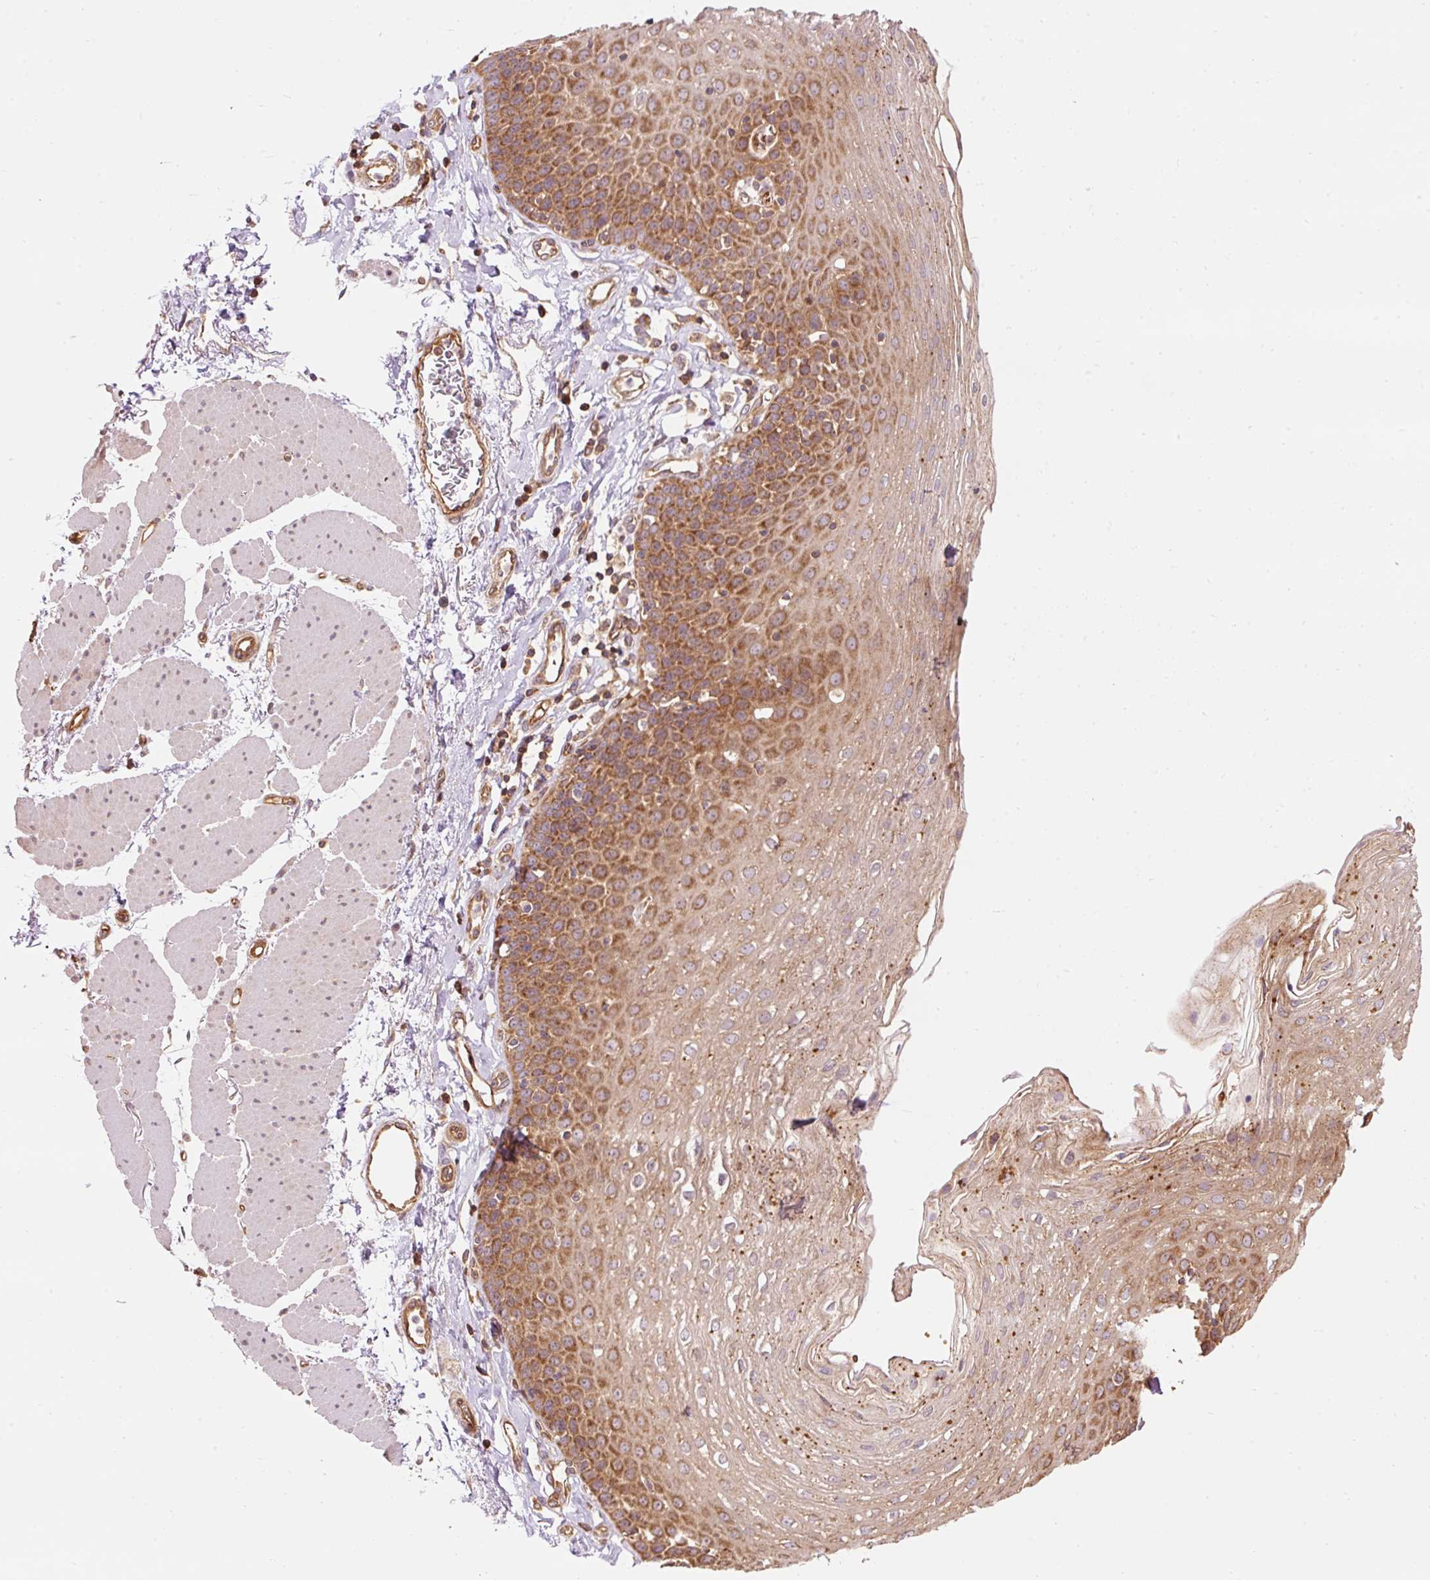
{"staining": {"intensity": "moderate", "quantity": ">75%", "location": "cytoplasmic/membranous"}, "tissue": "esophagus", "cell_type": "Squamous epithelial cells", "image_type": "normal", "snomed": [{"axis": "morphology", "description": "Normal tissue, NOS"}, {"axis": "topography", "description": "Esophagus"}], "caption": "Immunohistochemistry (DAB (3,3'-diaminobenzidine)) staining of unremarkable esophagus exhibits moderate cytoplasmic/membranous protein expression in approximately >75% of squamous epithelial cells. (IHC, brightfield microscopy, high magnification).", "gene": "ADCY4", "patient": {"sex": "female", "age": 81}}